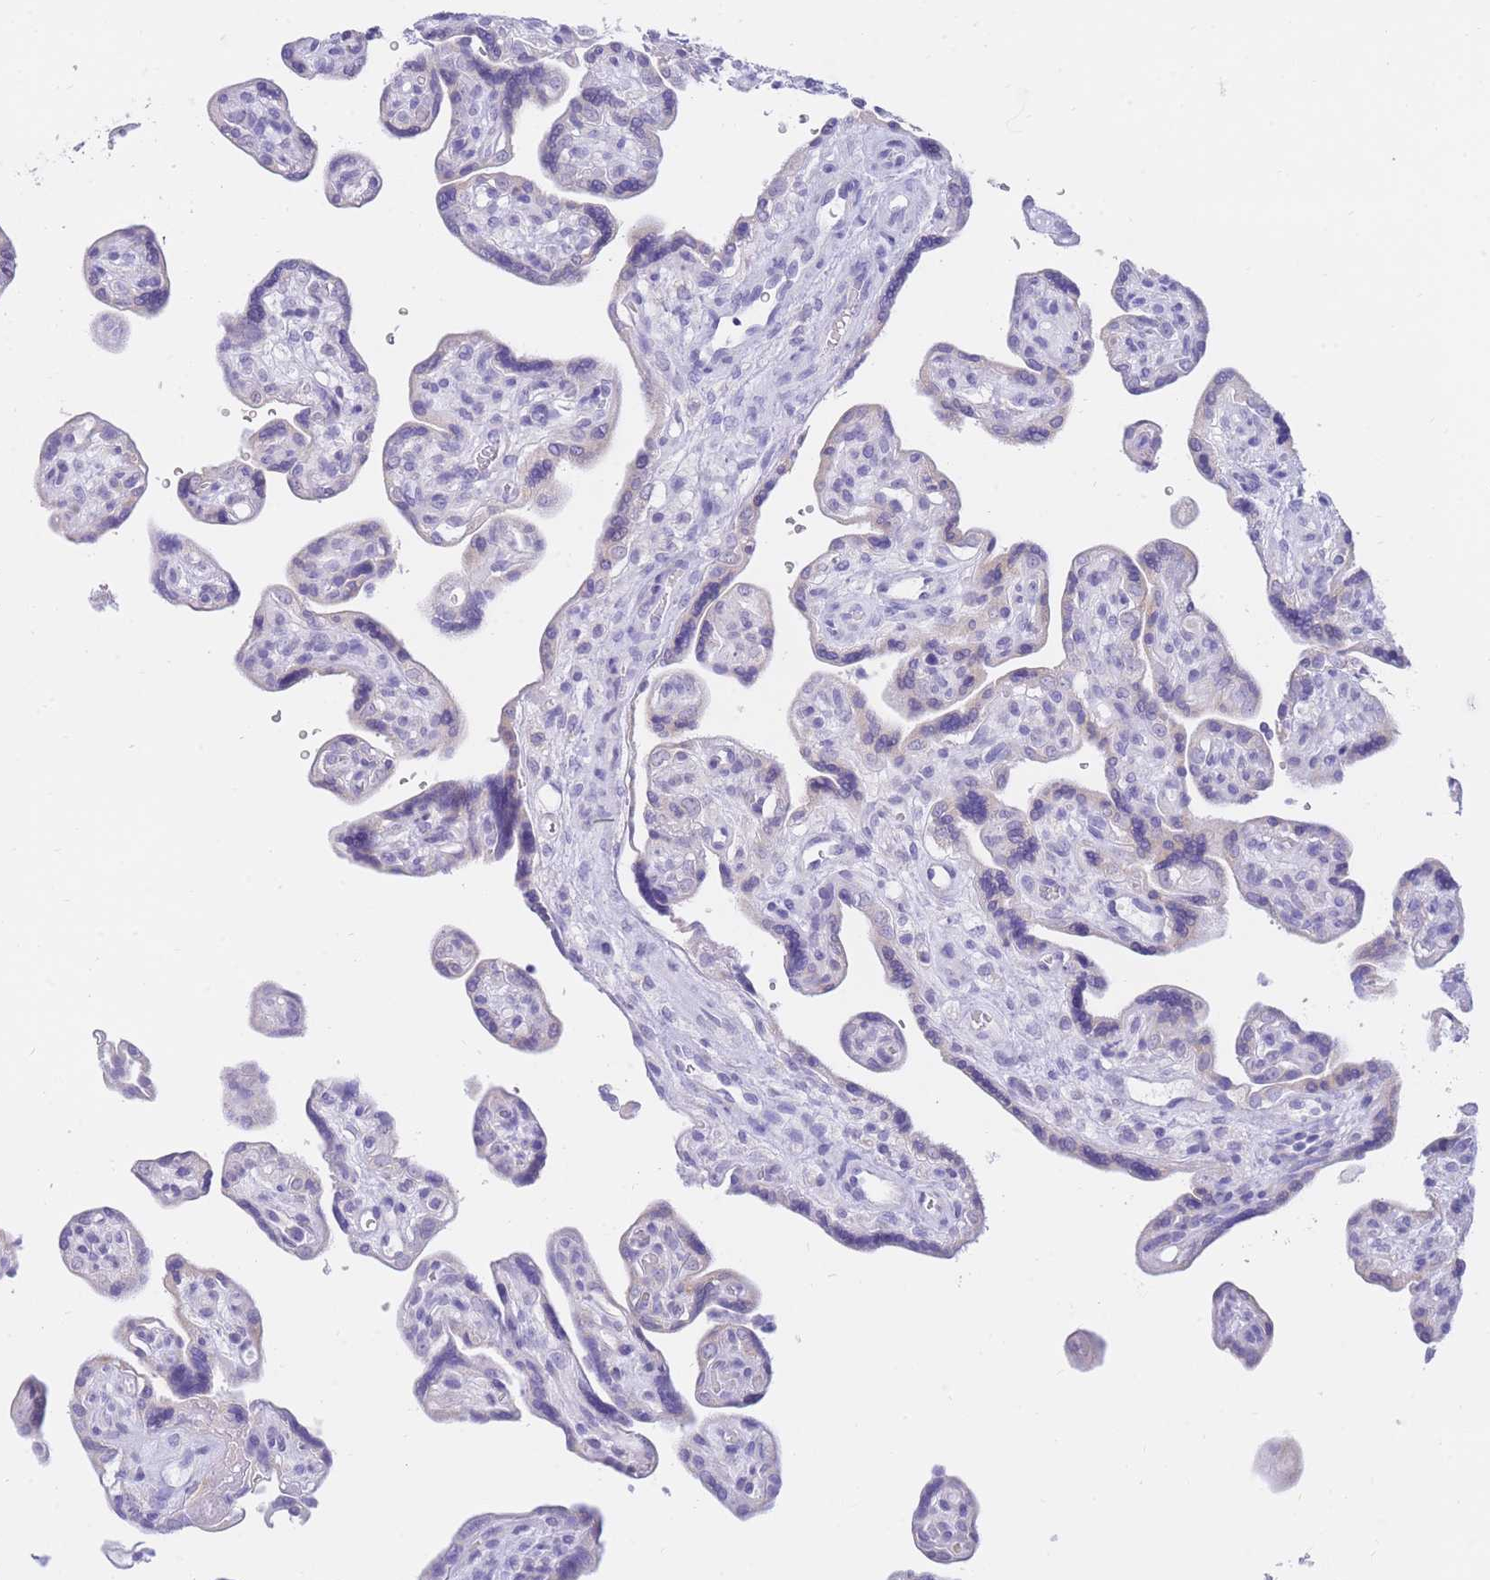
{"staining": {"intensity": "negative", "quantity": "none", "location": "none"}, "tissue": "placenta", "cell_type": "Trophoblastic cells", "image_type": "normal", "snomed": [{"axis": "morphology", "description": "Normal tissue, NOS"}, {"axis": "topography", "description": "Placenta"}], "caption": "IHC micrograph of normal human placenta stained for a protein (brown), which demonstrates no expression in trophoblastic cells. (IHC, brightfield microscopy, high magnification).", "gene": "SSUH2", "patient": {"sex": "female", "age": 39}}